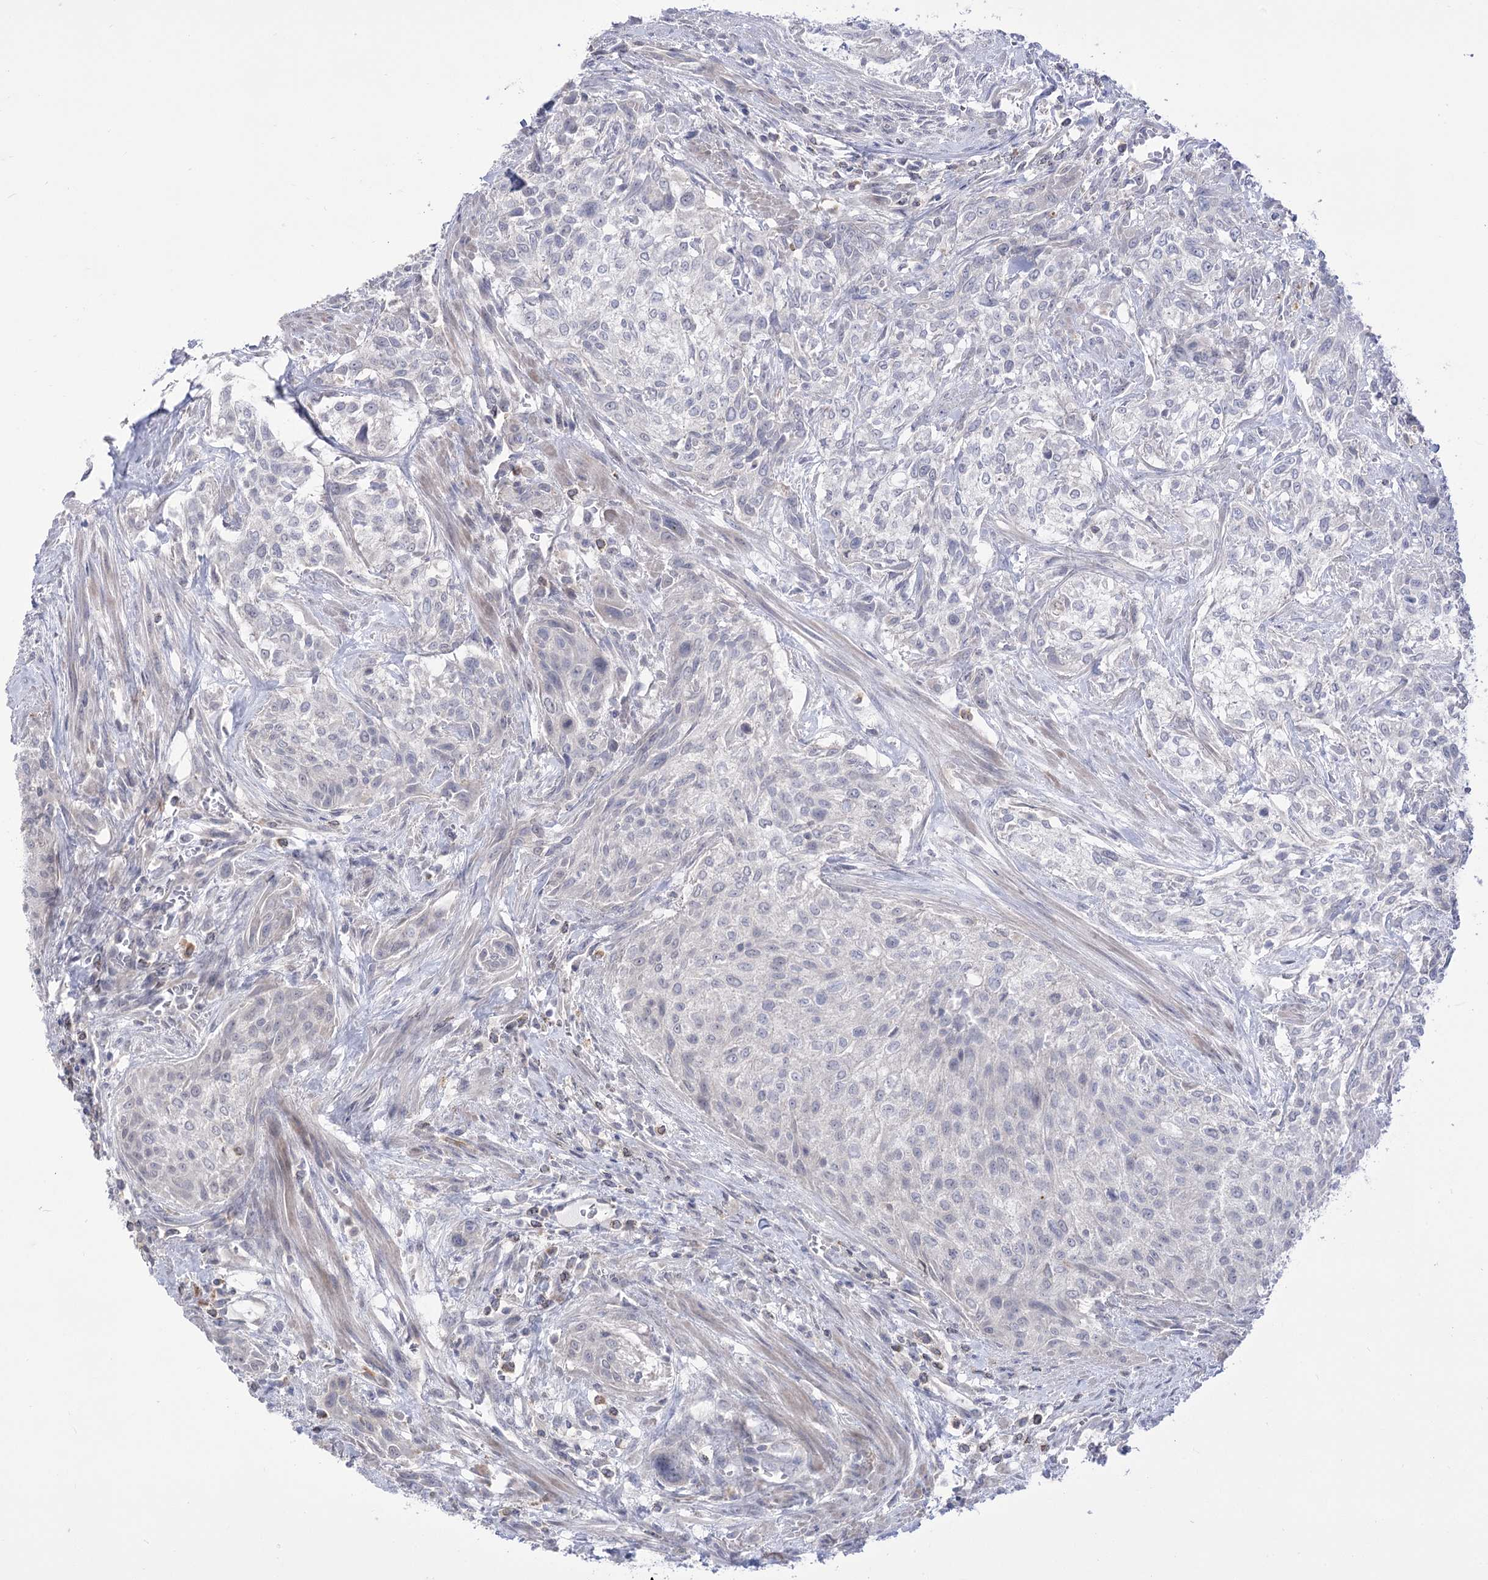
{"staining": {"intensity": "negative", "quantity": "none", "location": "none"}, "tissue": "urothelial cancer", "cell_type": "Tumor cells", "image_type": "cancer", "snomed": [{"axis": "morphology", "description": "Normal tissue, NOS"}, {"axis": "morphology", "description": "Urothelial carcinoma, NOS"}, {"axis": "topography", "description": "Urinary bladder"}, {"axis": "topography", "description": "Peripheral nerve tissue"}], "caption": "Histopathology image shows no protein positivity in tumor cells of transitional cell carcinoma tissue. (Brightfield microscopy of DAB (3,3'-diaminobenzidine) immunohistochemistry (IHC) at high magnification).", "gene": "HELT", "patient": {"sex": "male", "age": 35}}